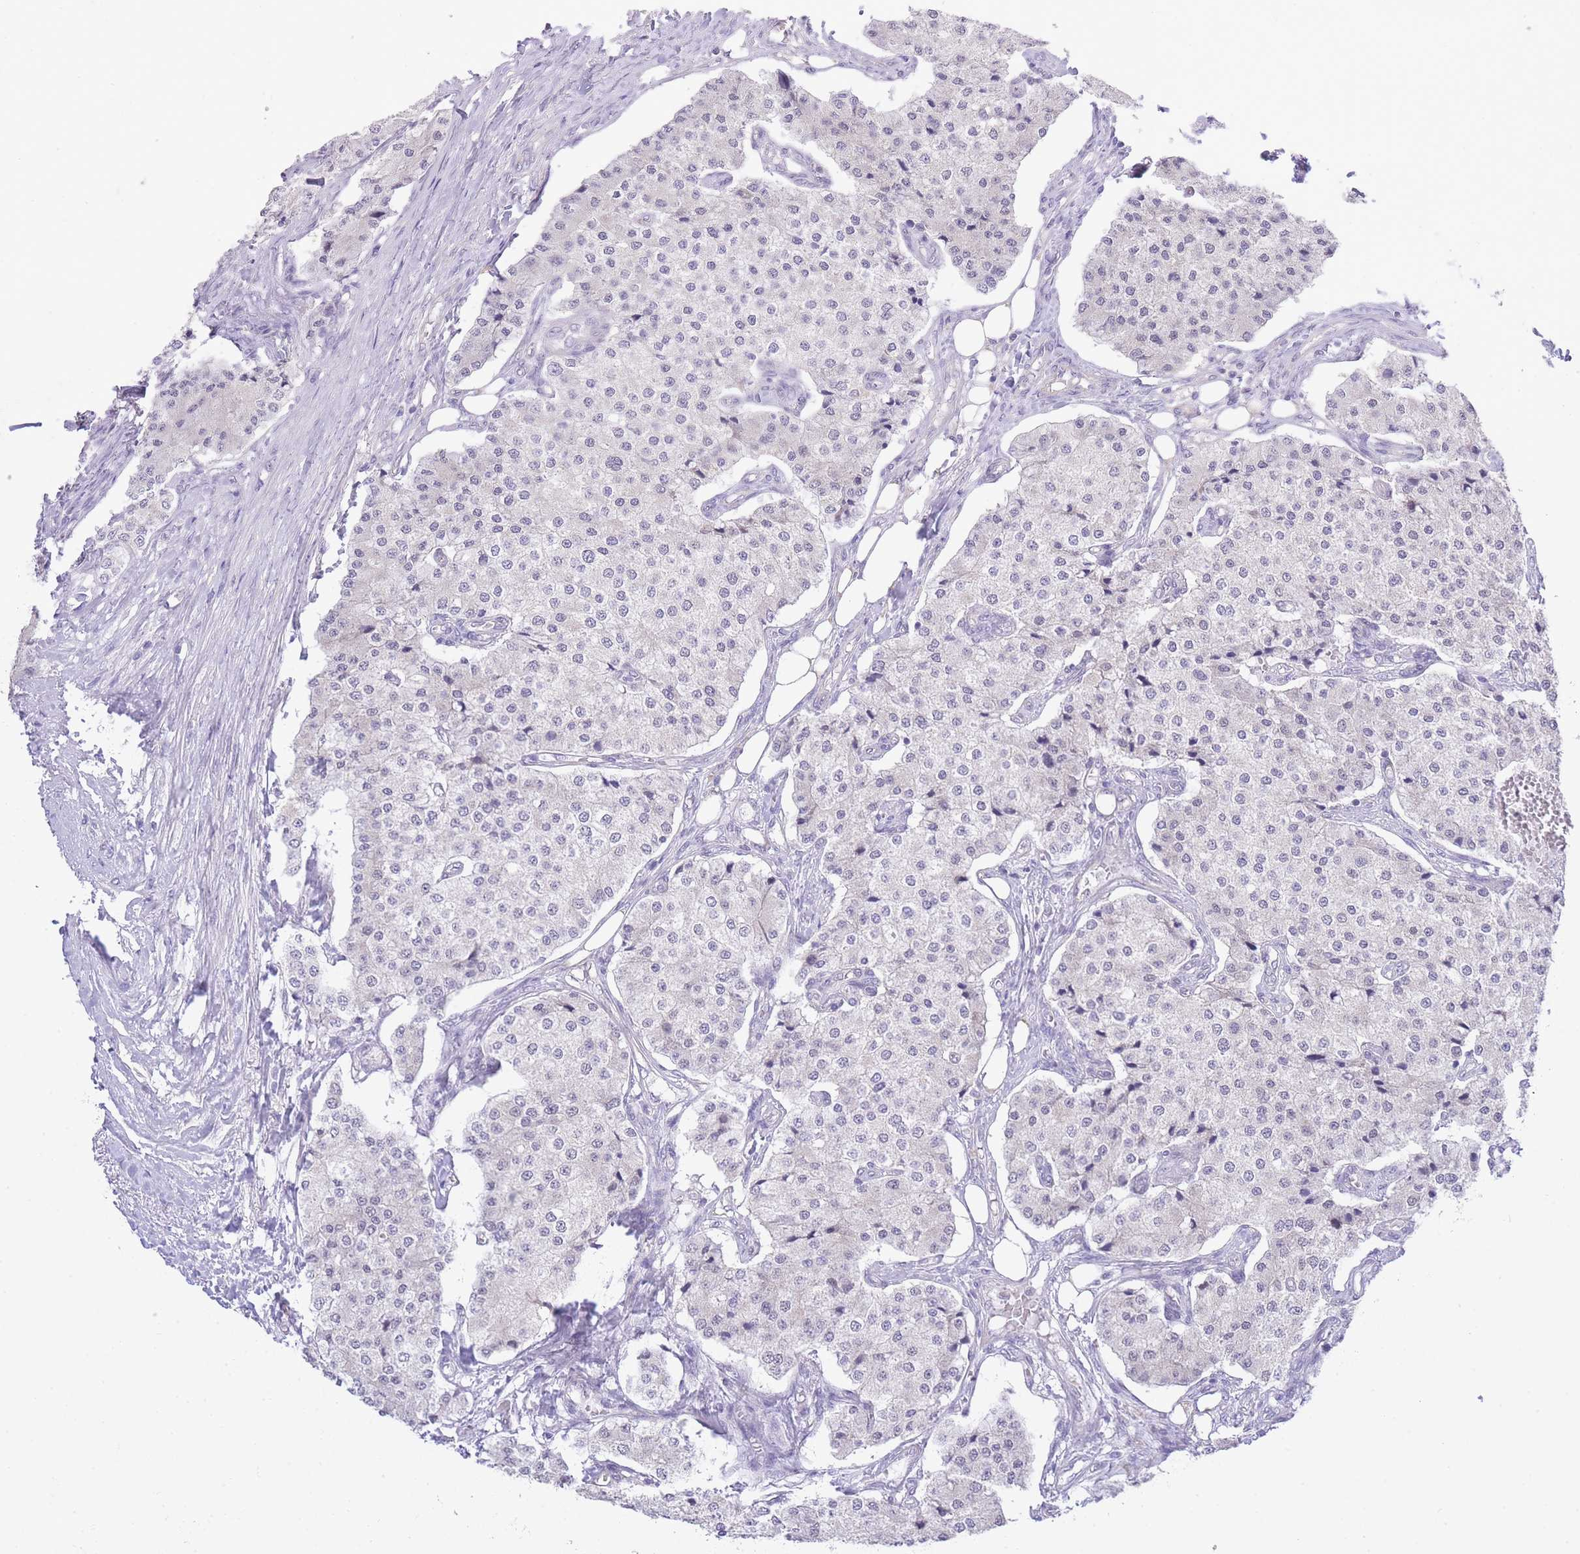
{"staining": {"intensity": "negative", "quantity": "none", "location": "none"}, "tissue": "carcinoid", "cell_type": "Tumor cells", "image_type": "cancer", "snomed": [{"axis": "morphology", "description": "Carcinoid, malignant, NOS"}, {"axis": "topography", "description": "Colon"}], "caption": "Histopathology image shows no protein expression in tumor cells of malignant carcinoid tissue.", "gene": "CTBP1", "patient": {"sex": "female", "age": 52}}